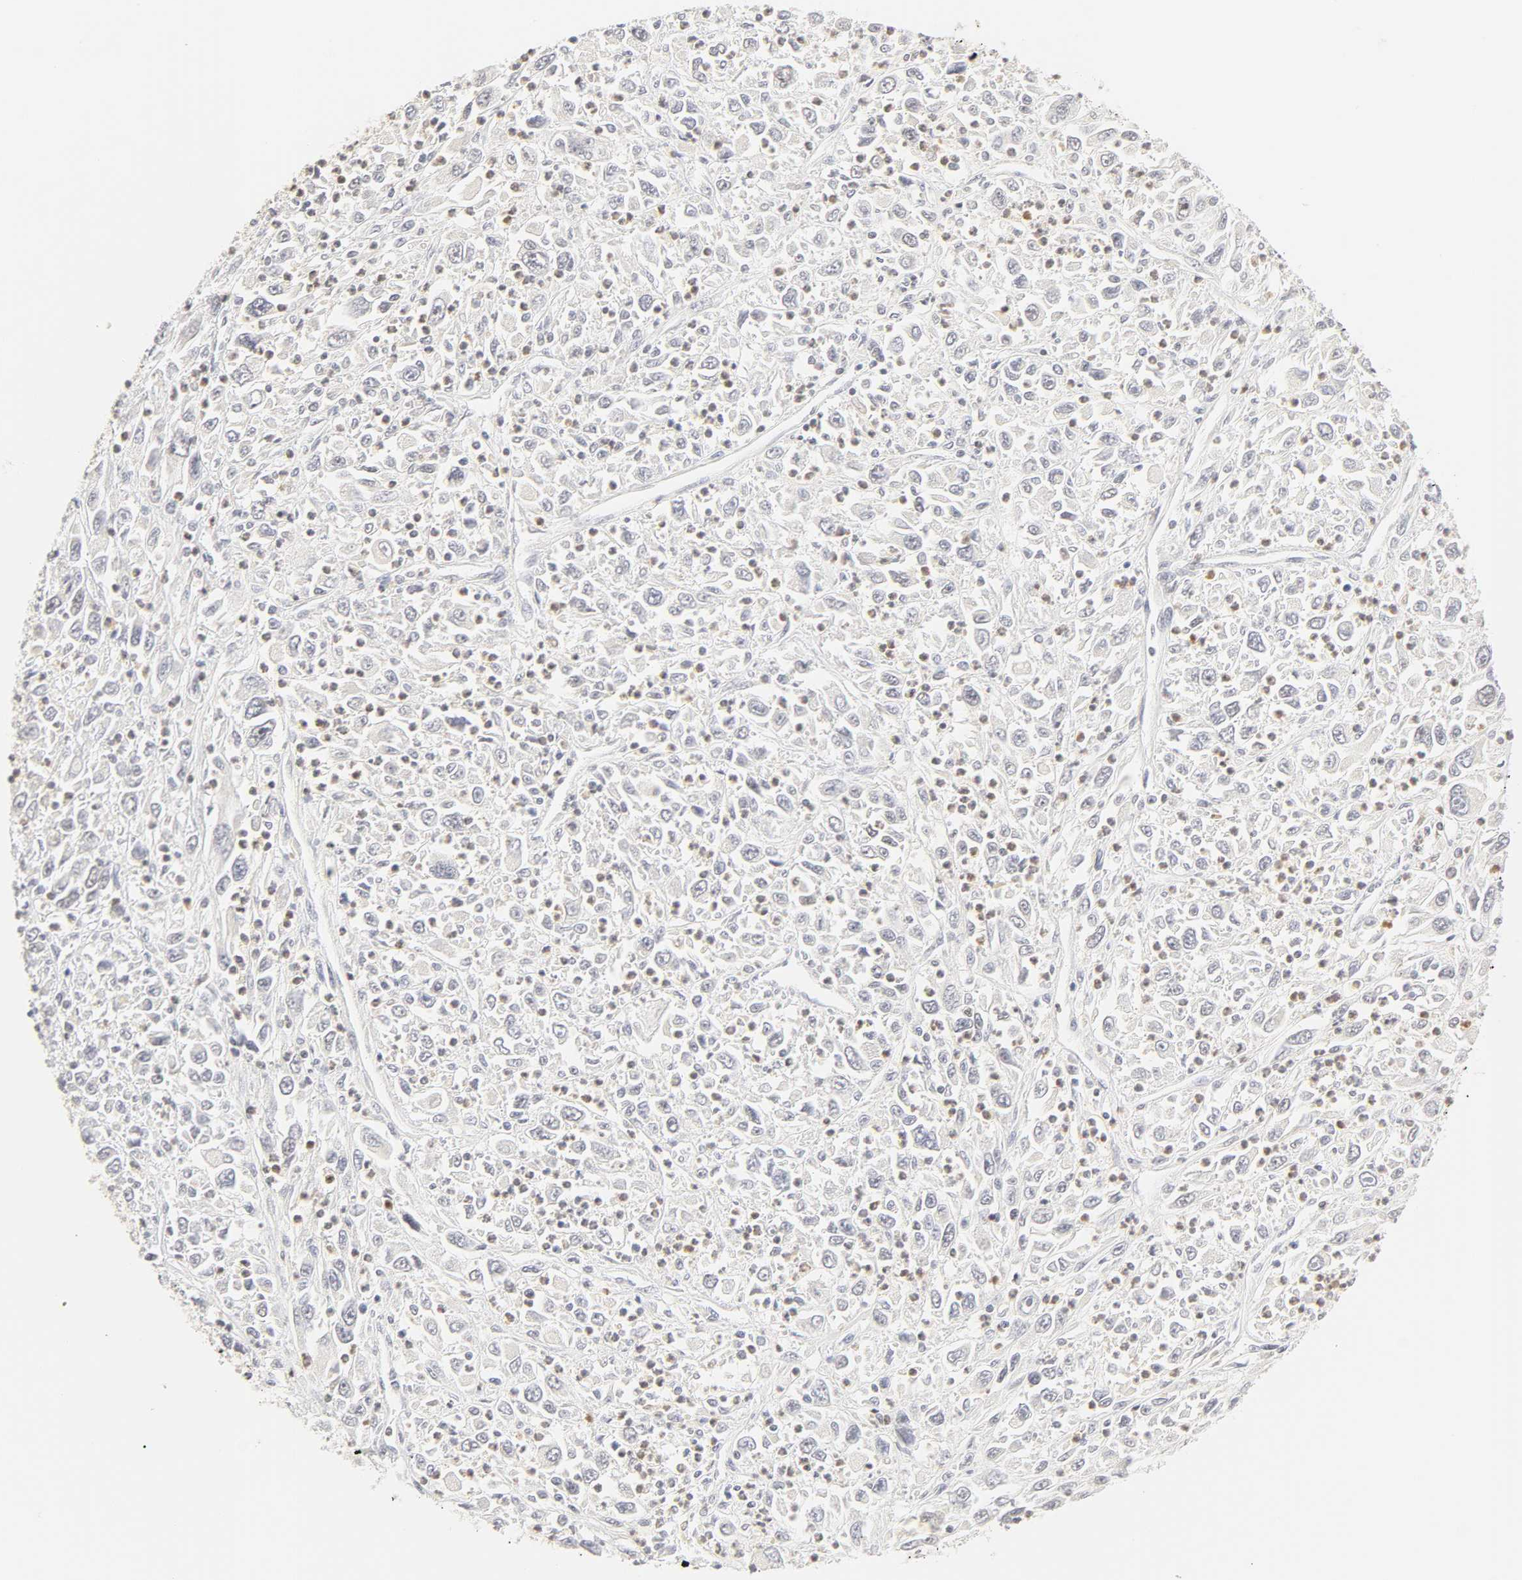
{"staining": {"intensity": "weak", "quantity": "<25%", "location": "cytoplasmic/membranous,nuclear"}, "tissue": "melanoma", "cell_type": "Tumor cells", "image_type": "cancer", "snomed": [{"axis": "morphology", "description": "Malignant melanoma, Metastatic site"}, {"axis": "topography", "description": "Skin"}], "caption": "Malignant melanoma (metastatic site) was stained to show a protein in brown. There is no significant staining in tumor cells. (Stains: DAB IHC with hematoxylin counter stain, Microscopy: brightfield microscopy at high magnification).", "gene": "KIF2A", "patient": {"sex": "female", "age": 56}}